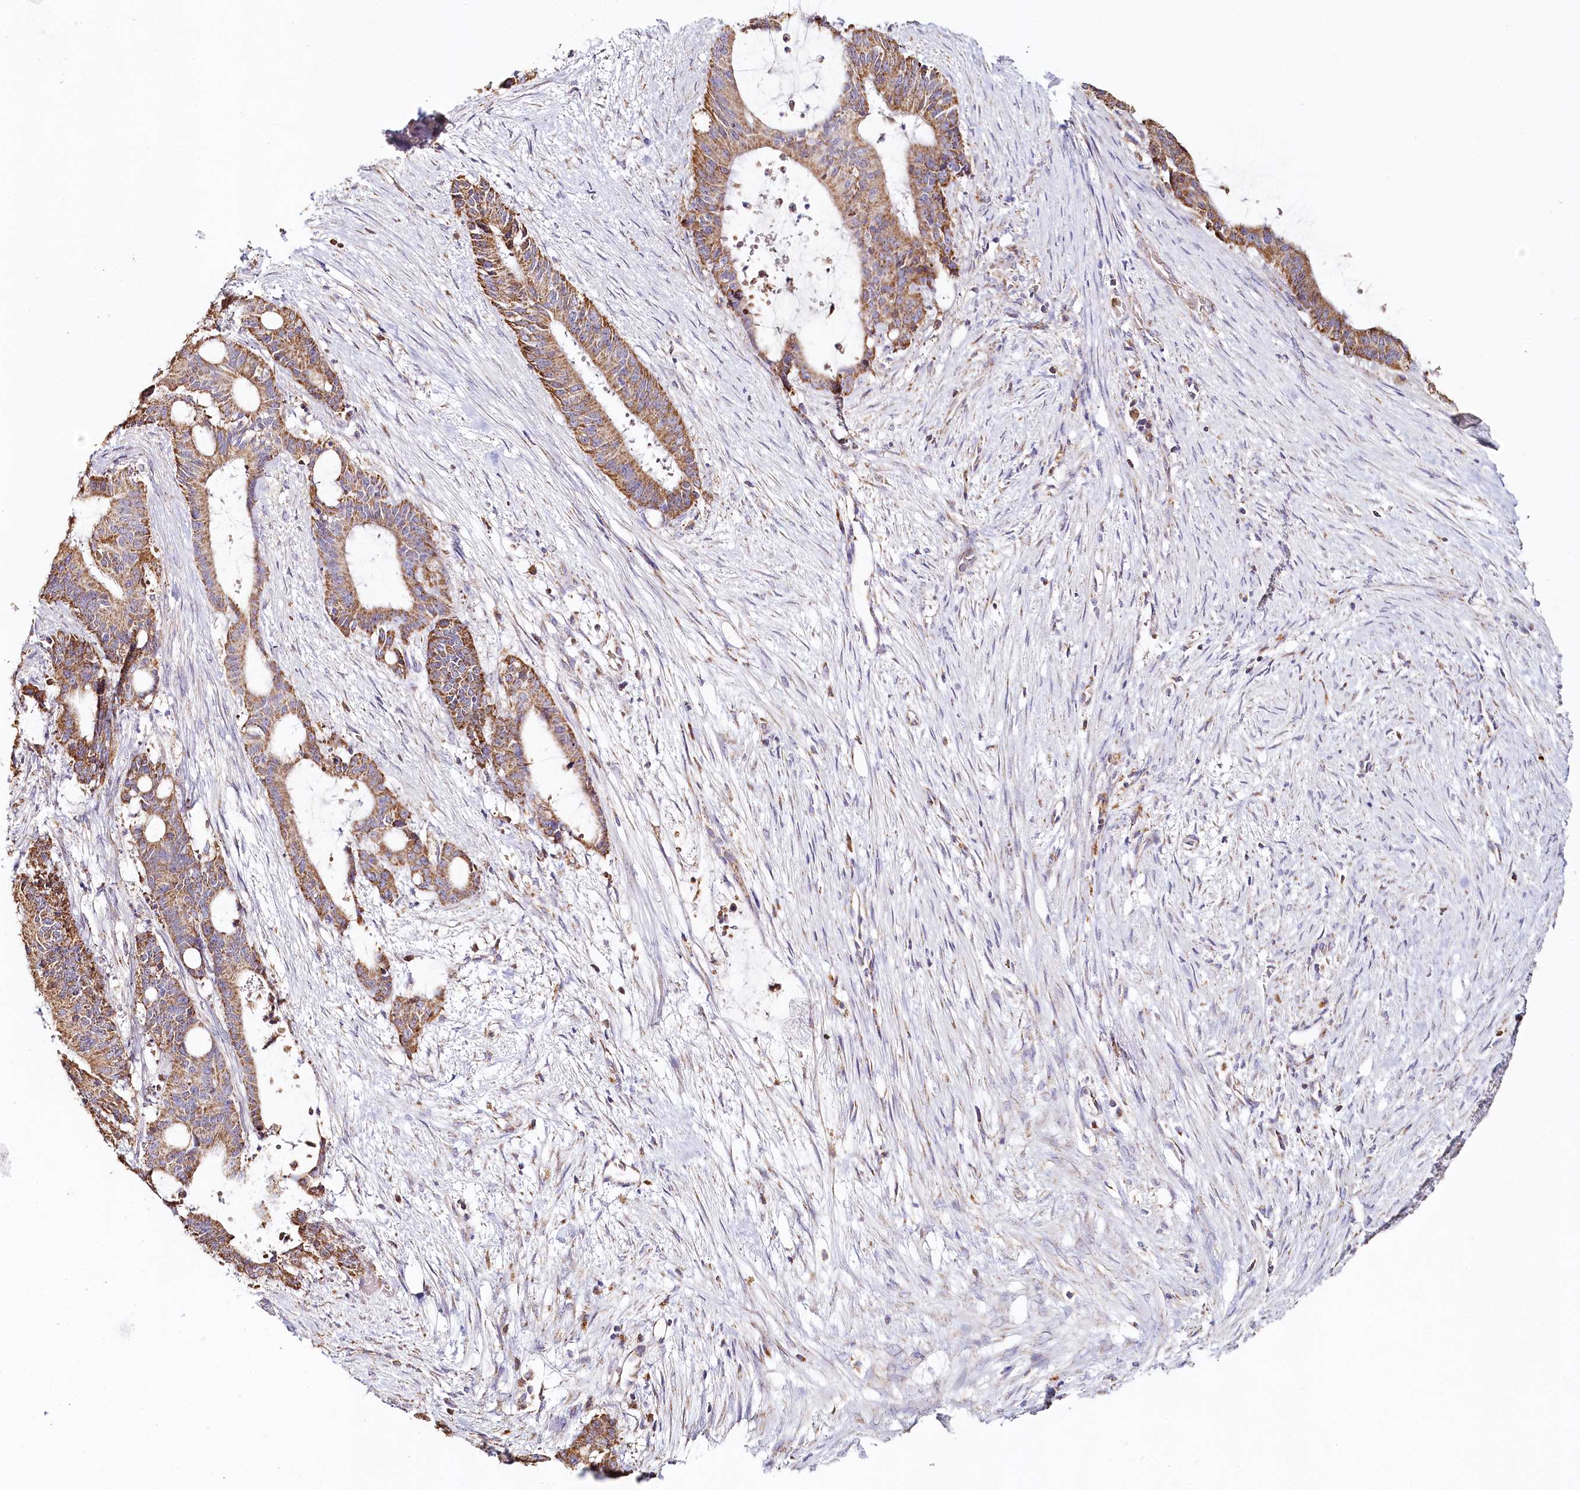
{"staining": {"intensity": "moderate", "quantity": ">75%", "location": "cytoplasmic/membranous"}, "tissue": "liver cancer", "cell_type": "Tumor cells", "image_type": "cancer", "snomed": [{"axis": "morphology", "description": "Normal tissue, NOS"}, {"axis": "morphology", "description": "Cholangiocarcinoma"}, {"axis": "topography", "description": "Liver"}, {"axis": "topography", "description": "Peripheral nerve tissue"}], "caption": "Immunohistochemistry (IHC) (DAB (3,3'-diaminobenzidine)) staining of human liver cholangiocarcinoma reveals moderate cytoplasmic/membranous protein staining in approximately >75% of tumor cells.", "gene": "MMP25", "patient": {"sex": "female", "age": 73}}